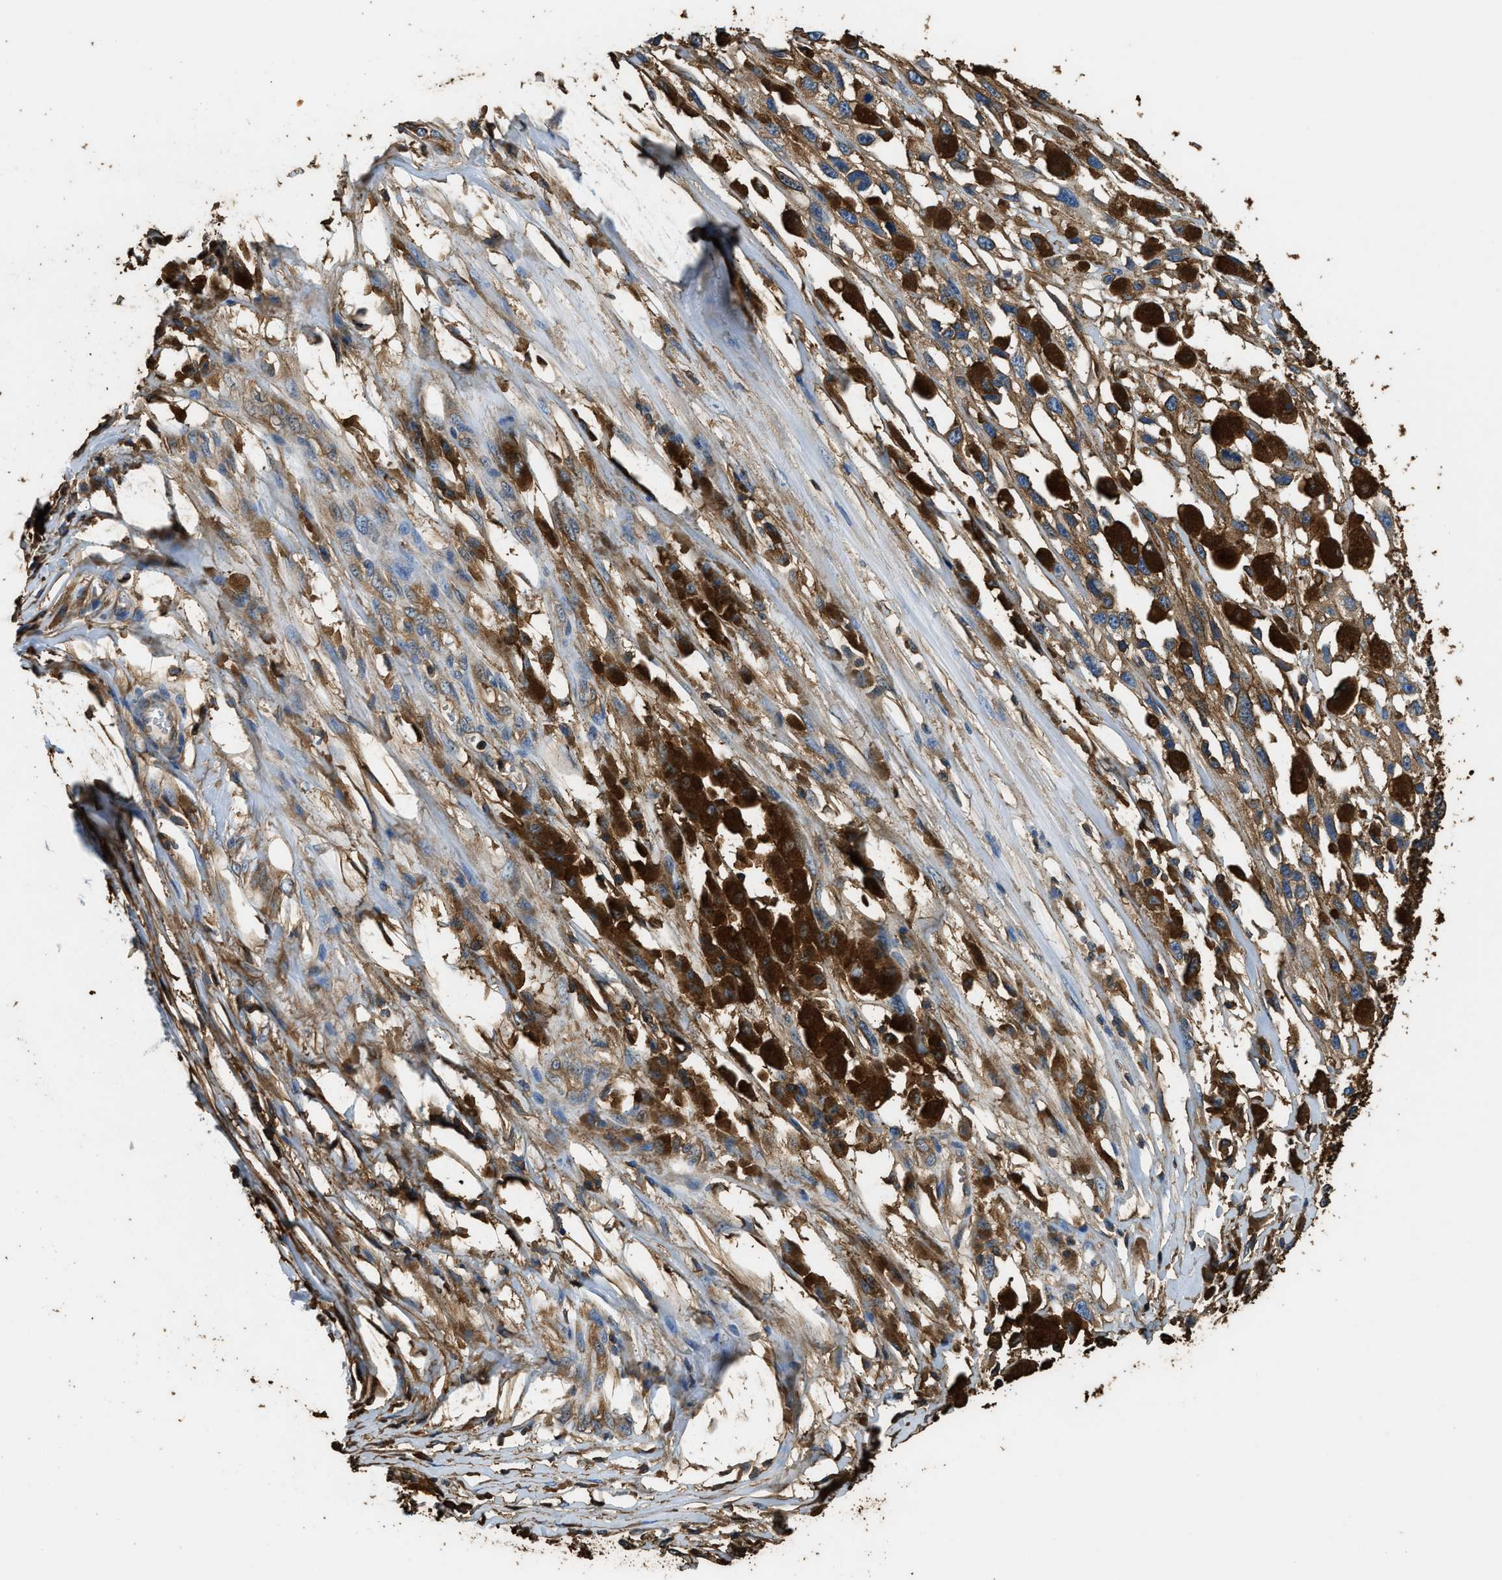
{"staining": {"intensity": "moderate", "quantity": ">75%", "location": "cytoplasmic/membranous"}, "tissue": "melanoma", "cell_type": "Tumor cells", "image_type": "cancer", "snomed": [{"axis": "morphology", "description": "Malignant melanoma, Metastatic site"}, {"axis": "topography", "description": "Lymph node"}], "caption": "Immunohistochemical staining of melanoma shows moderate cytoplasmic/membranous protein staining in about >75% of tumor cells. (DAB (3,3'-diaminobenzidine) IHC with brightfield microscopy, high magnification).", "gene": "ACCS", "patient": {"sex": "male", "age": 59}}